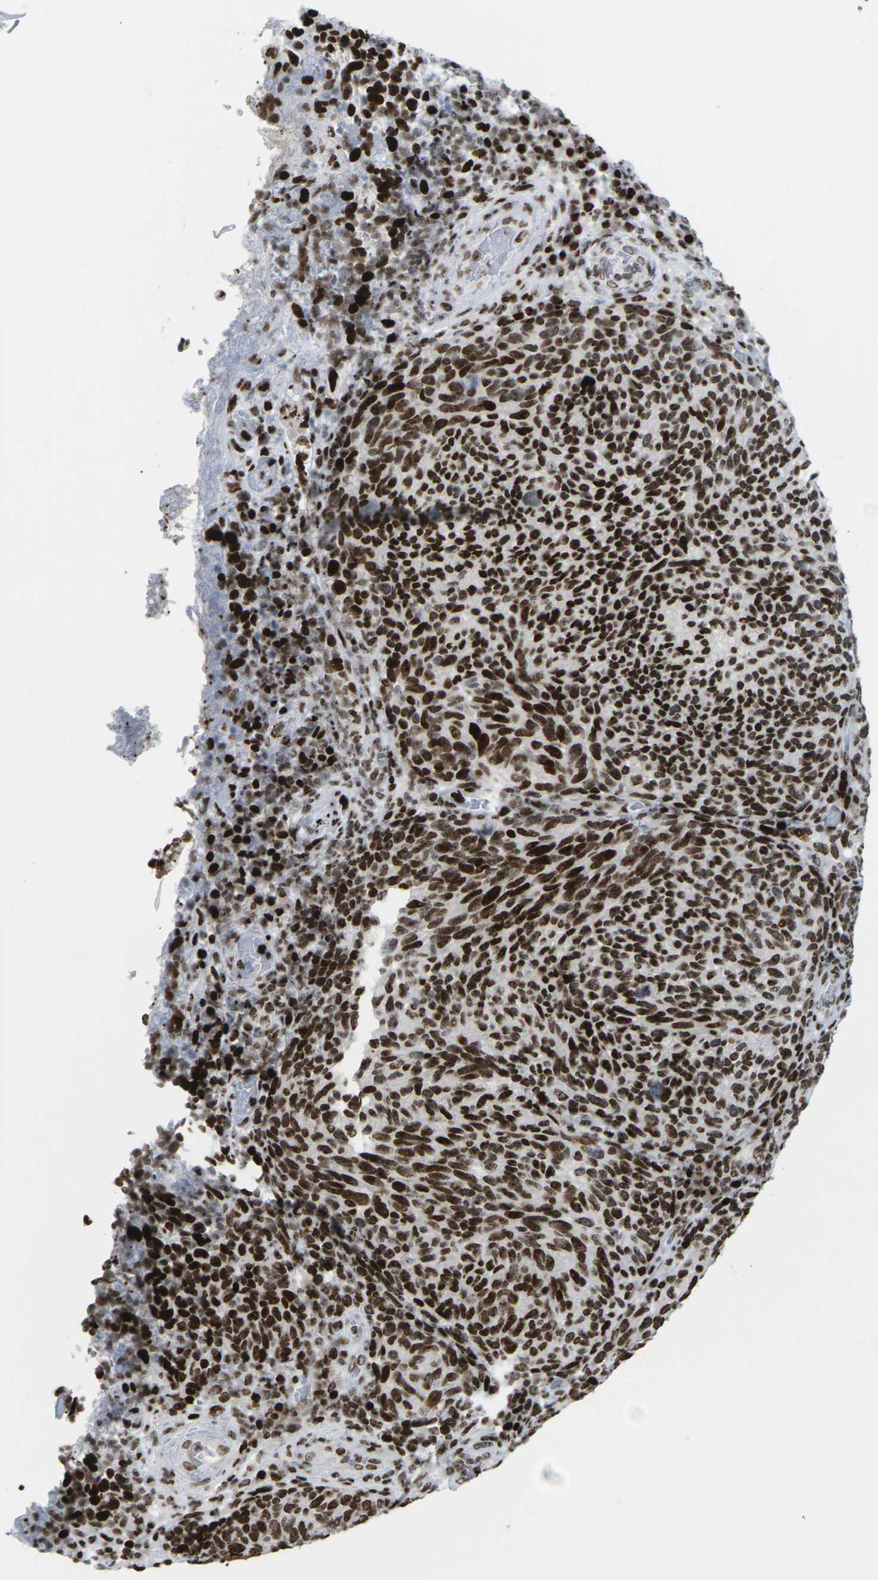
{"staining": {"intensity": "strong", "quantity": ">75%", "location": "nuclear"}, "tissue": "melanoma", "cell_type": "Tumor cells", "image_type": "cancer", "snomed": [{"axis": "morphology", "description": "Malignant melanoma, NOS"}, {"axis": "topography", "description": "Skin"}], "caption": "Melanoma stained for a protein shows strong nuclear positivity in tumor cells.", "gene": "H1-4", "patient": {"sex": "female", "age": 73}}